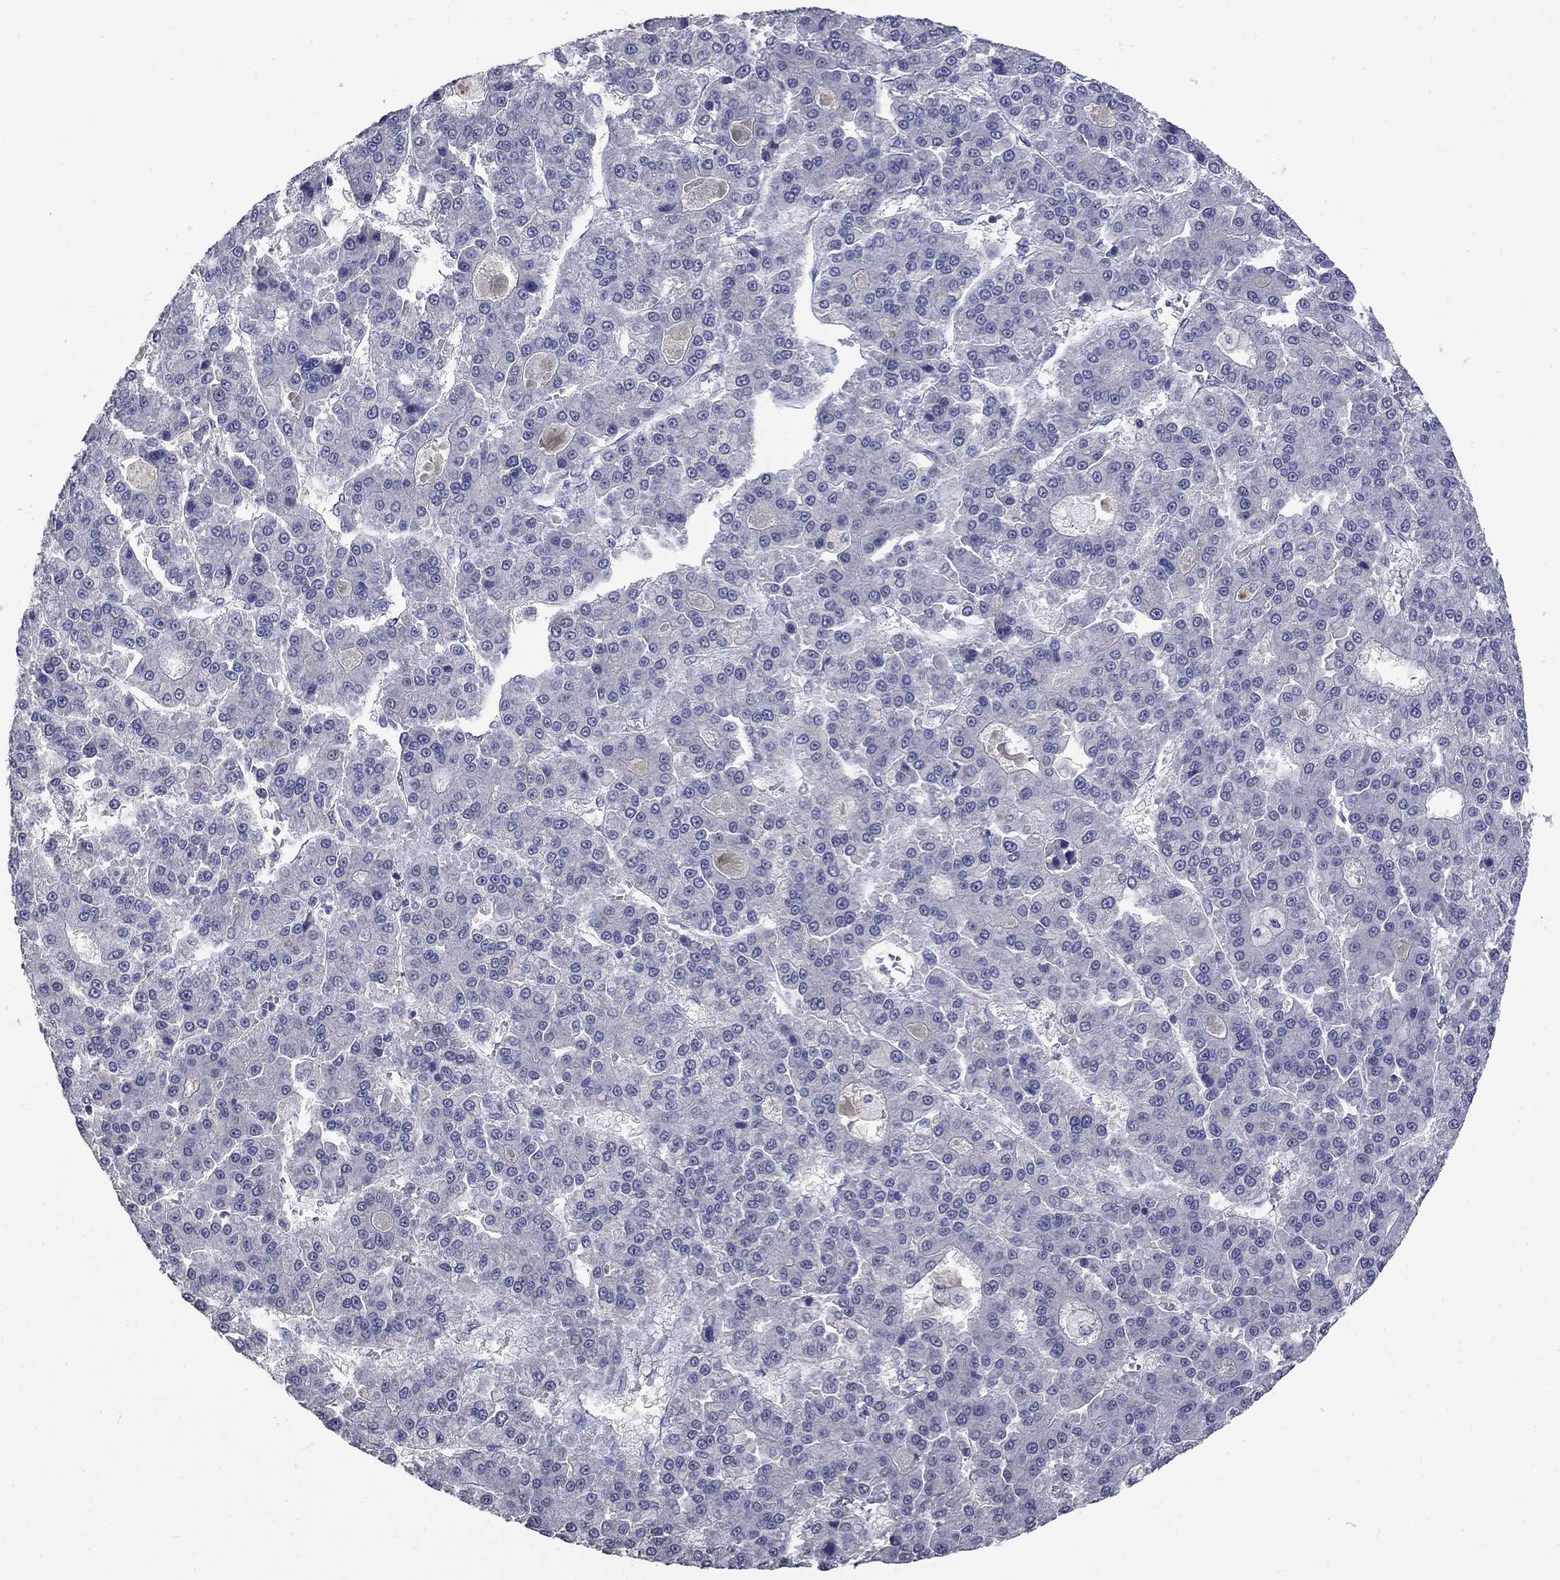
{"staining": {"intensity": "negative", "quantity": "none", "location": "none"}, "tissue": "liver cancer", "cell_type": "Tumor cells", "image_type": "cancer", "snomed": [{"axis": "morphology", "description": "Carcinoma, Hepatocellular, NOS"}, {"axis": "topography", "description": "Liver"}], "caption": "Photomicrograph shows no protein positivity in tumor cells of liver cancer (hepatocellular carcinoma) tissue.", "gene": "ZBTB18", "patient": {"sex": "male", "age": 70}}